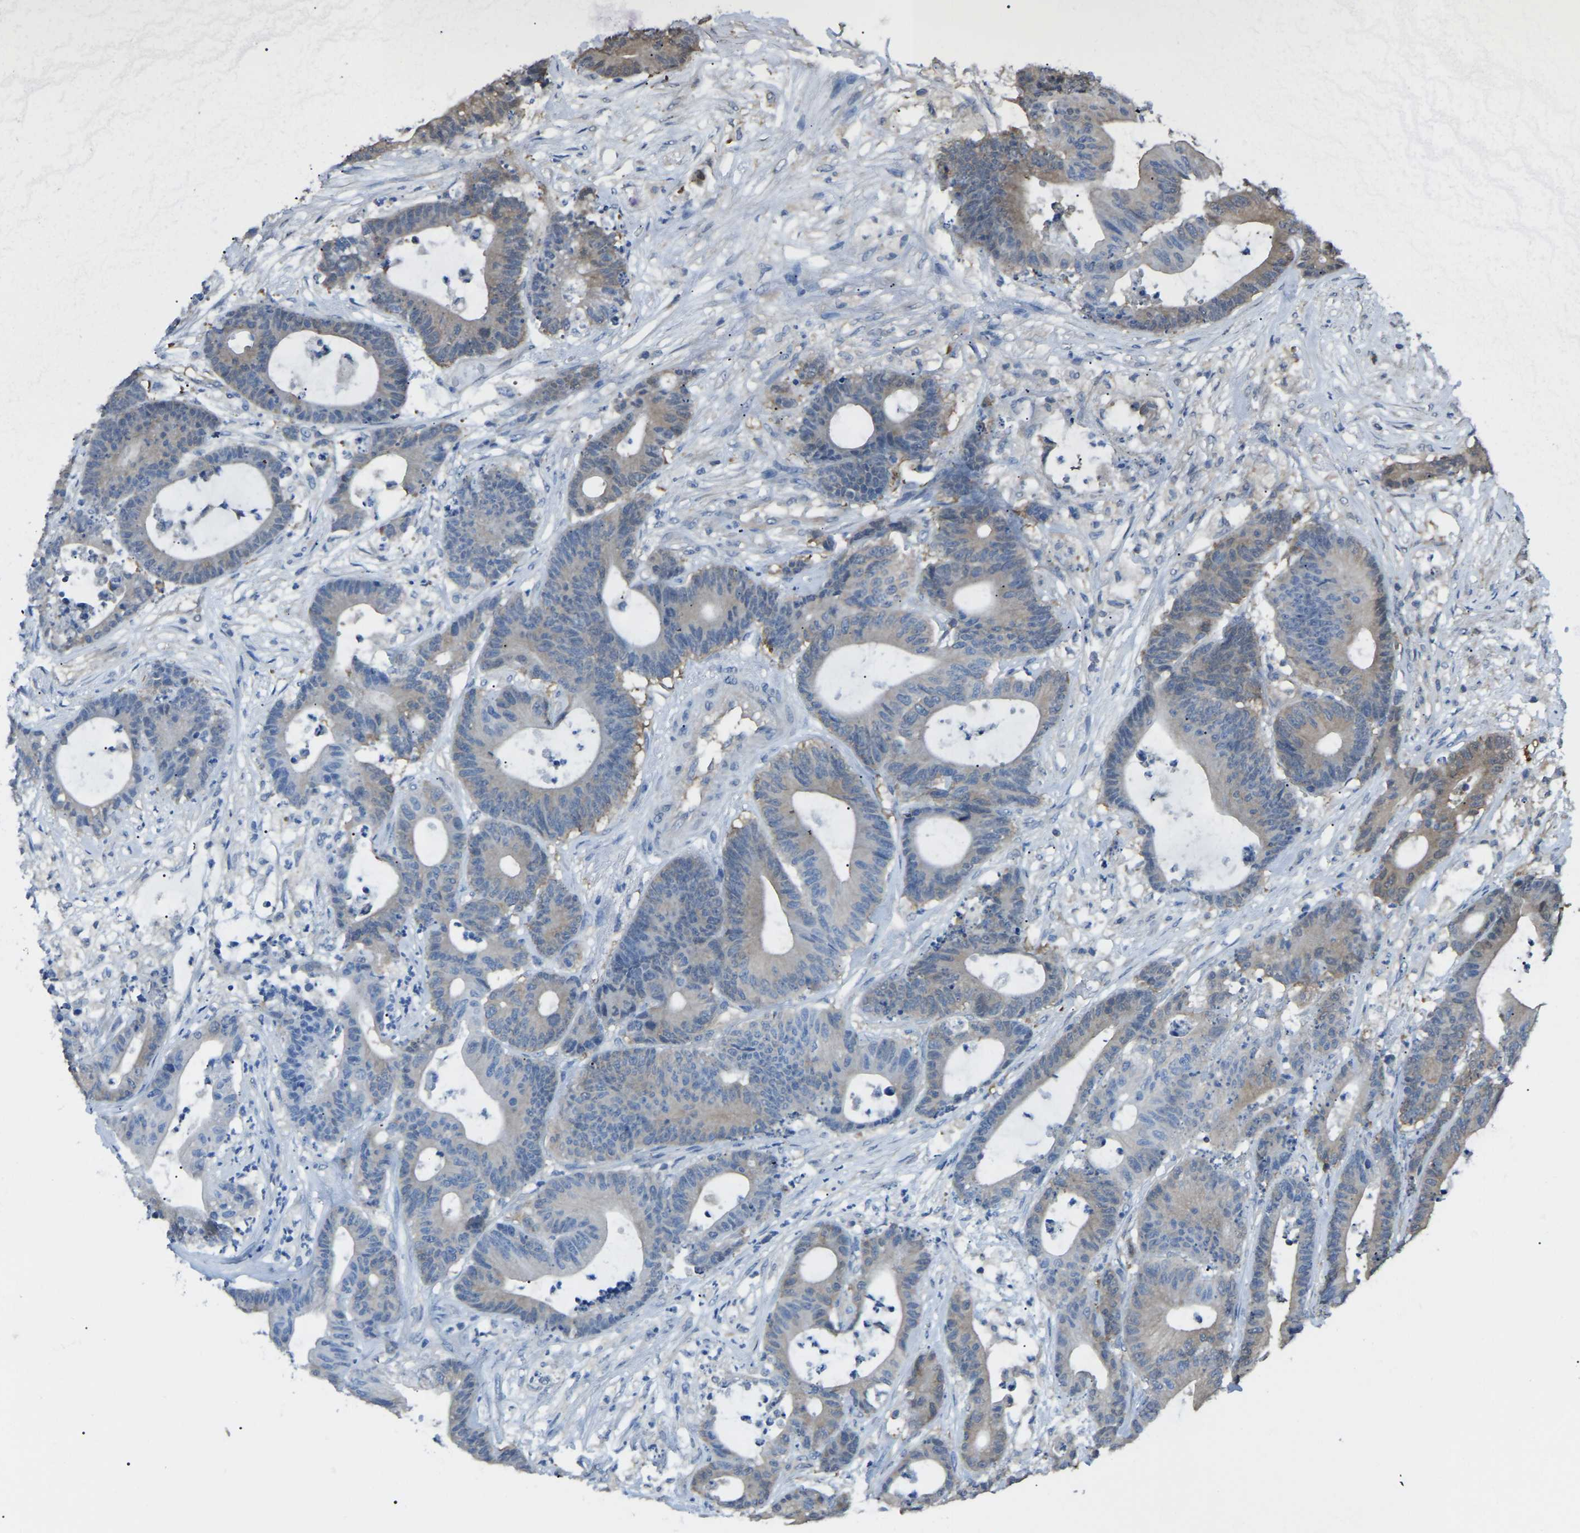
{"staining": {"intensity": "negative", "quantity": "none", "location": "none"}, "tissue": "colorectal cancer", "cell_type": "Tumor cells", "image_type": "cancer", "snomed": [{"axis": "morphology", "description": "Adenocarcinoma, NOS"}, {"axis": "topography", "description": "Colon"}], "caption": "Human colorectal adenocarcinoma stained for a protein using immunohistochemistry displays no positivity in tumor cells.", "gene": "PDCD5", "patient": {"sex": "female", "age": 84}}